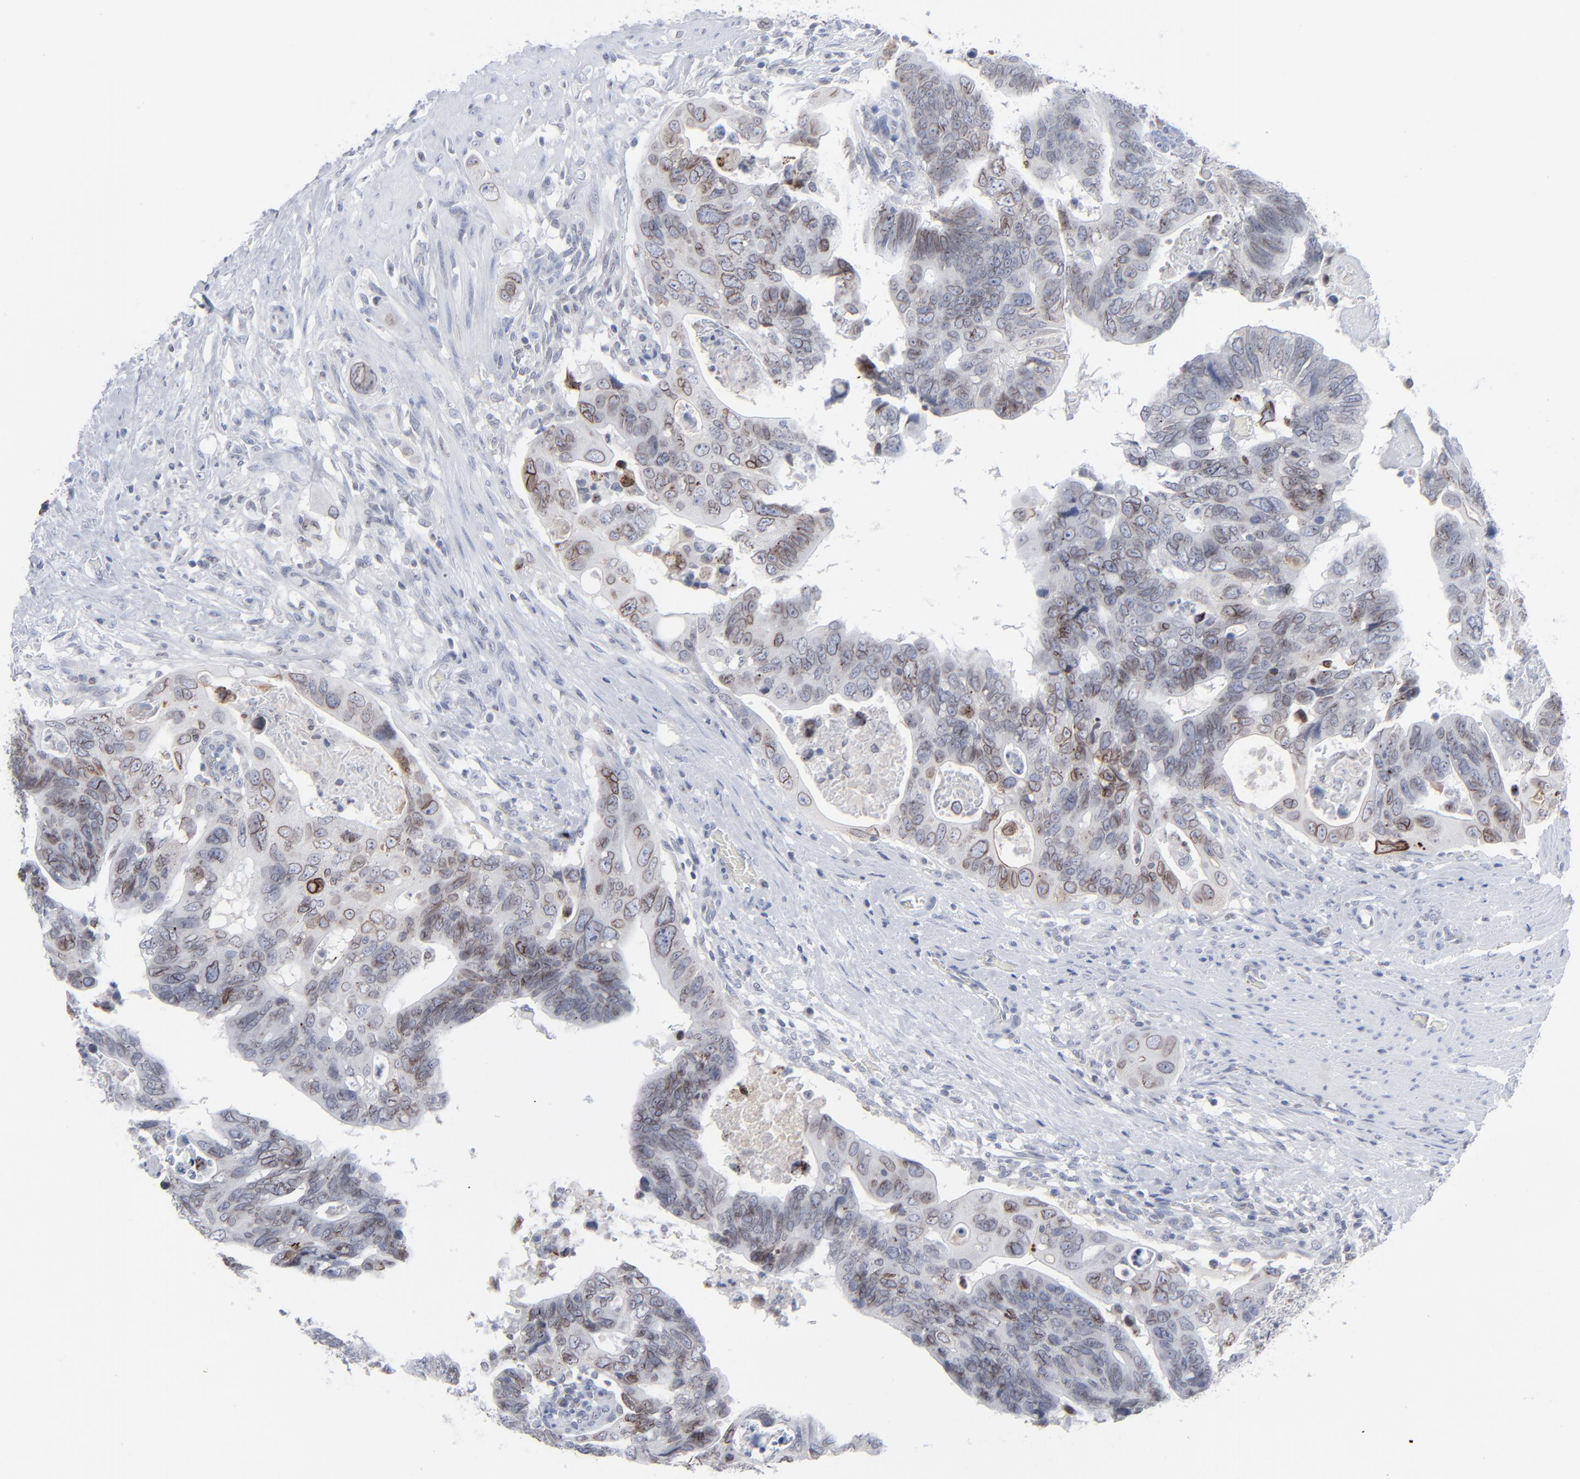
{"staining": {"intensity": "weak", "quantity": "25%-75%", "location": "cytoplasmic/membranous"}, "tissue": "colorectal cancer", "cell_type": "Tumor cells", "image_type": "cancer", "snomed": [{"axis": "morphology", "description": "Adenocarcinoma, NOS"}, {"axis": "topography", "description": "Rectum"}], "caption": "Colorectal cancer was stained to show a protein in brown. There is low levels of weak cytoplasmic/membranous positivity in about 25%-75% of tumor cells.", "gene": "NUP88", "patient": {"sex": "male", "age": 53}}